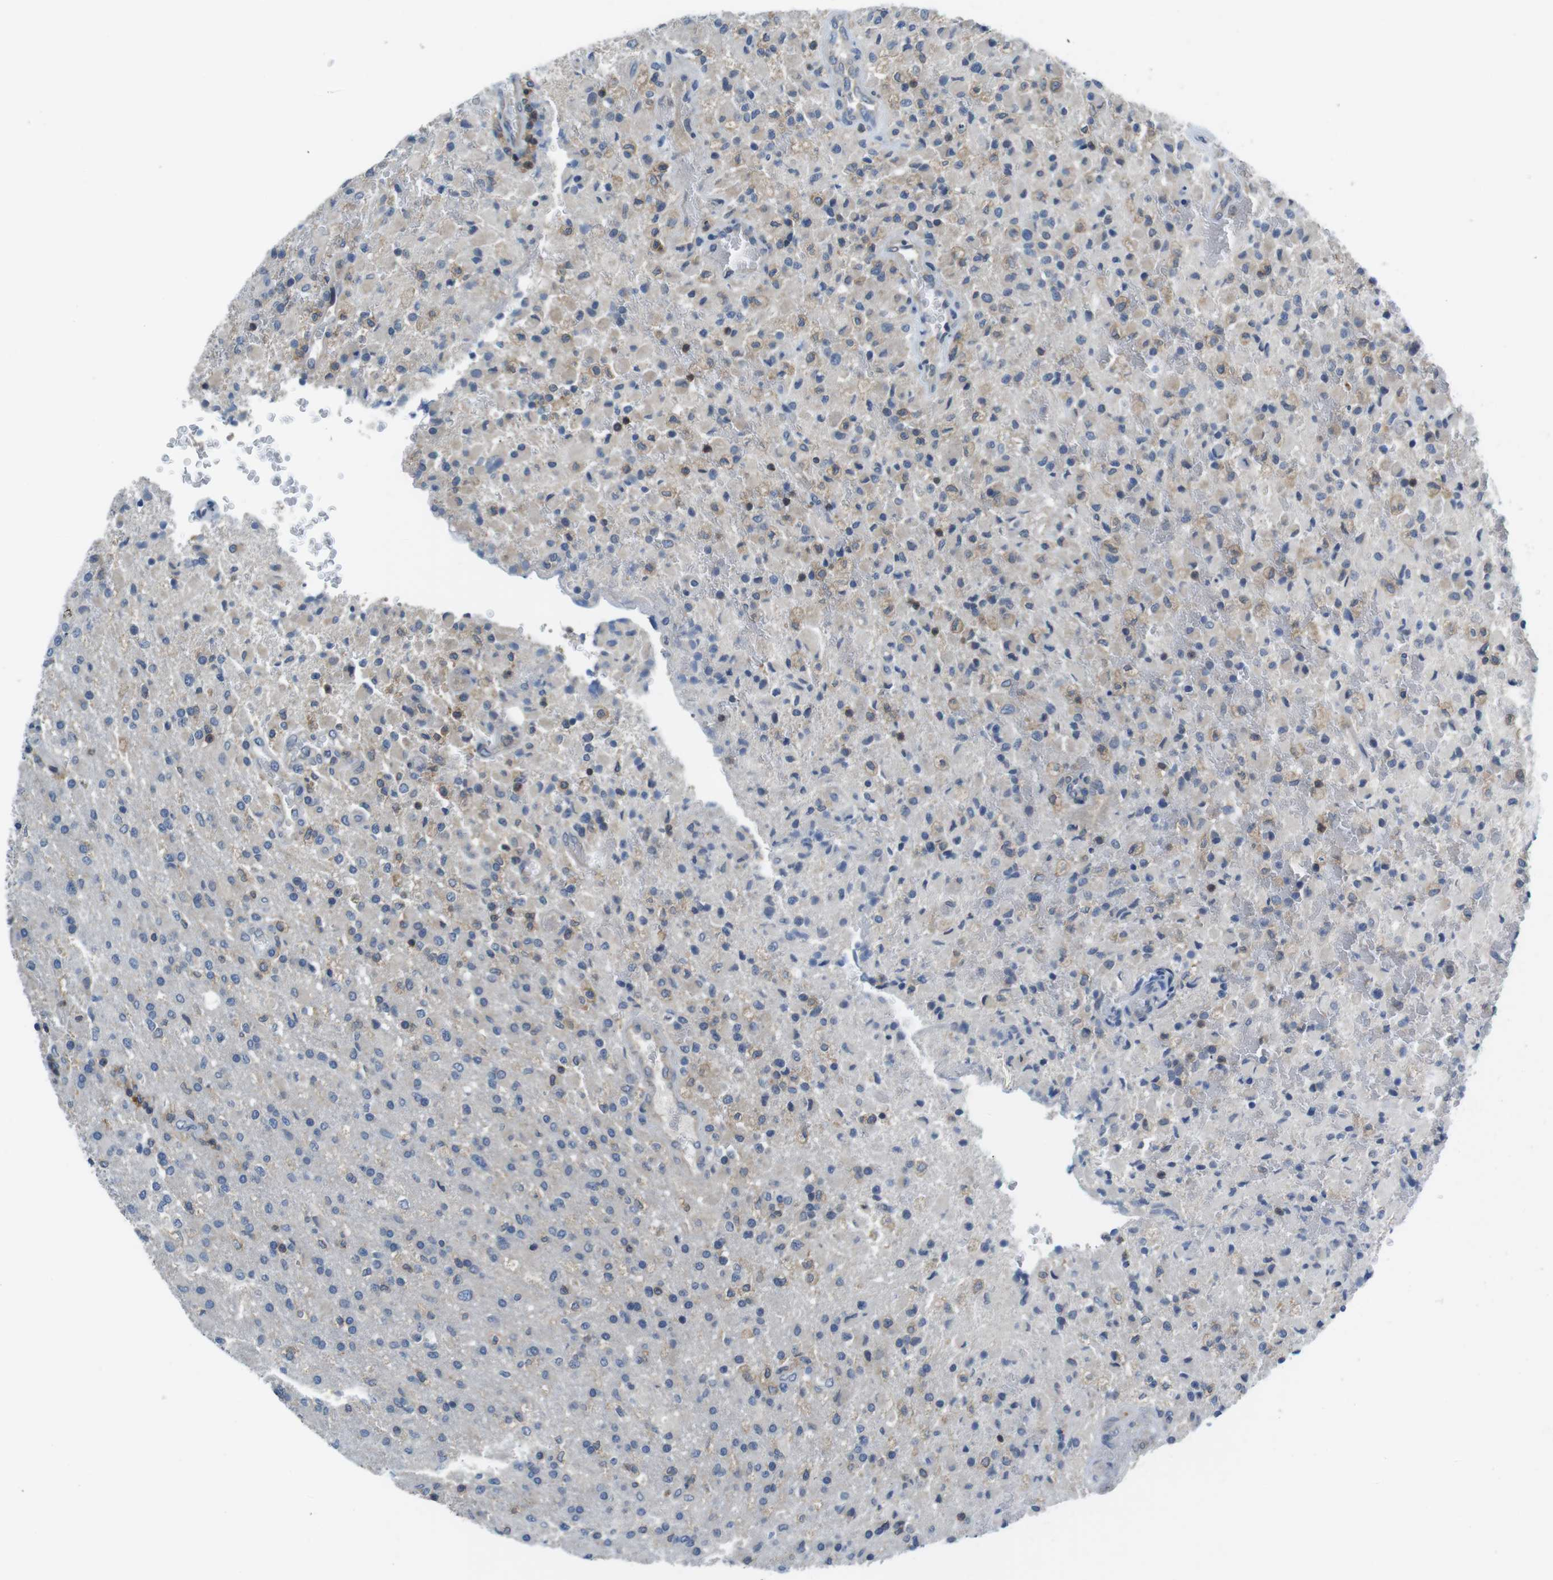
{"staining": {"intensity": "weak", "quantity": "<25%", "location": "cytoplasmic/membranous"}, "tissue": "glioma", "cell_type": "Tumor cells", "image_type": "cancer", "snomed": [{"axis": "morphology", "description": "Glioma, malignant, High grade"}, {"axis": "topography", "description": "Brain"}], "caption": "The photomicrograph demonstrates no staining of tumor cells in glioma.", "gene": "PIK3CD", "patient": {"sex": "male", "age": 71}}